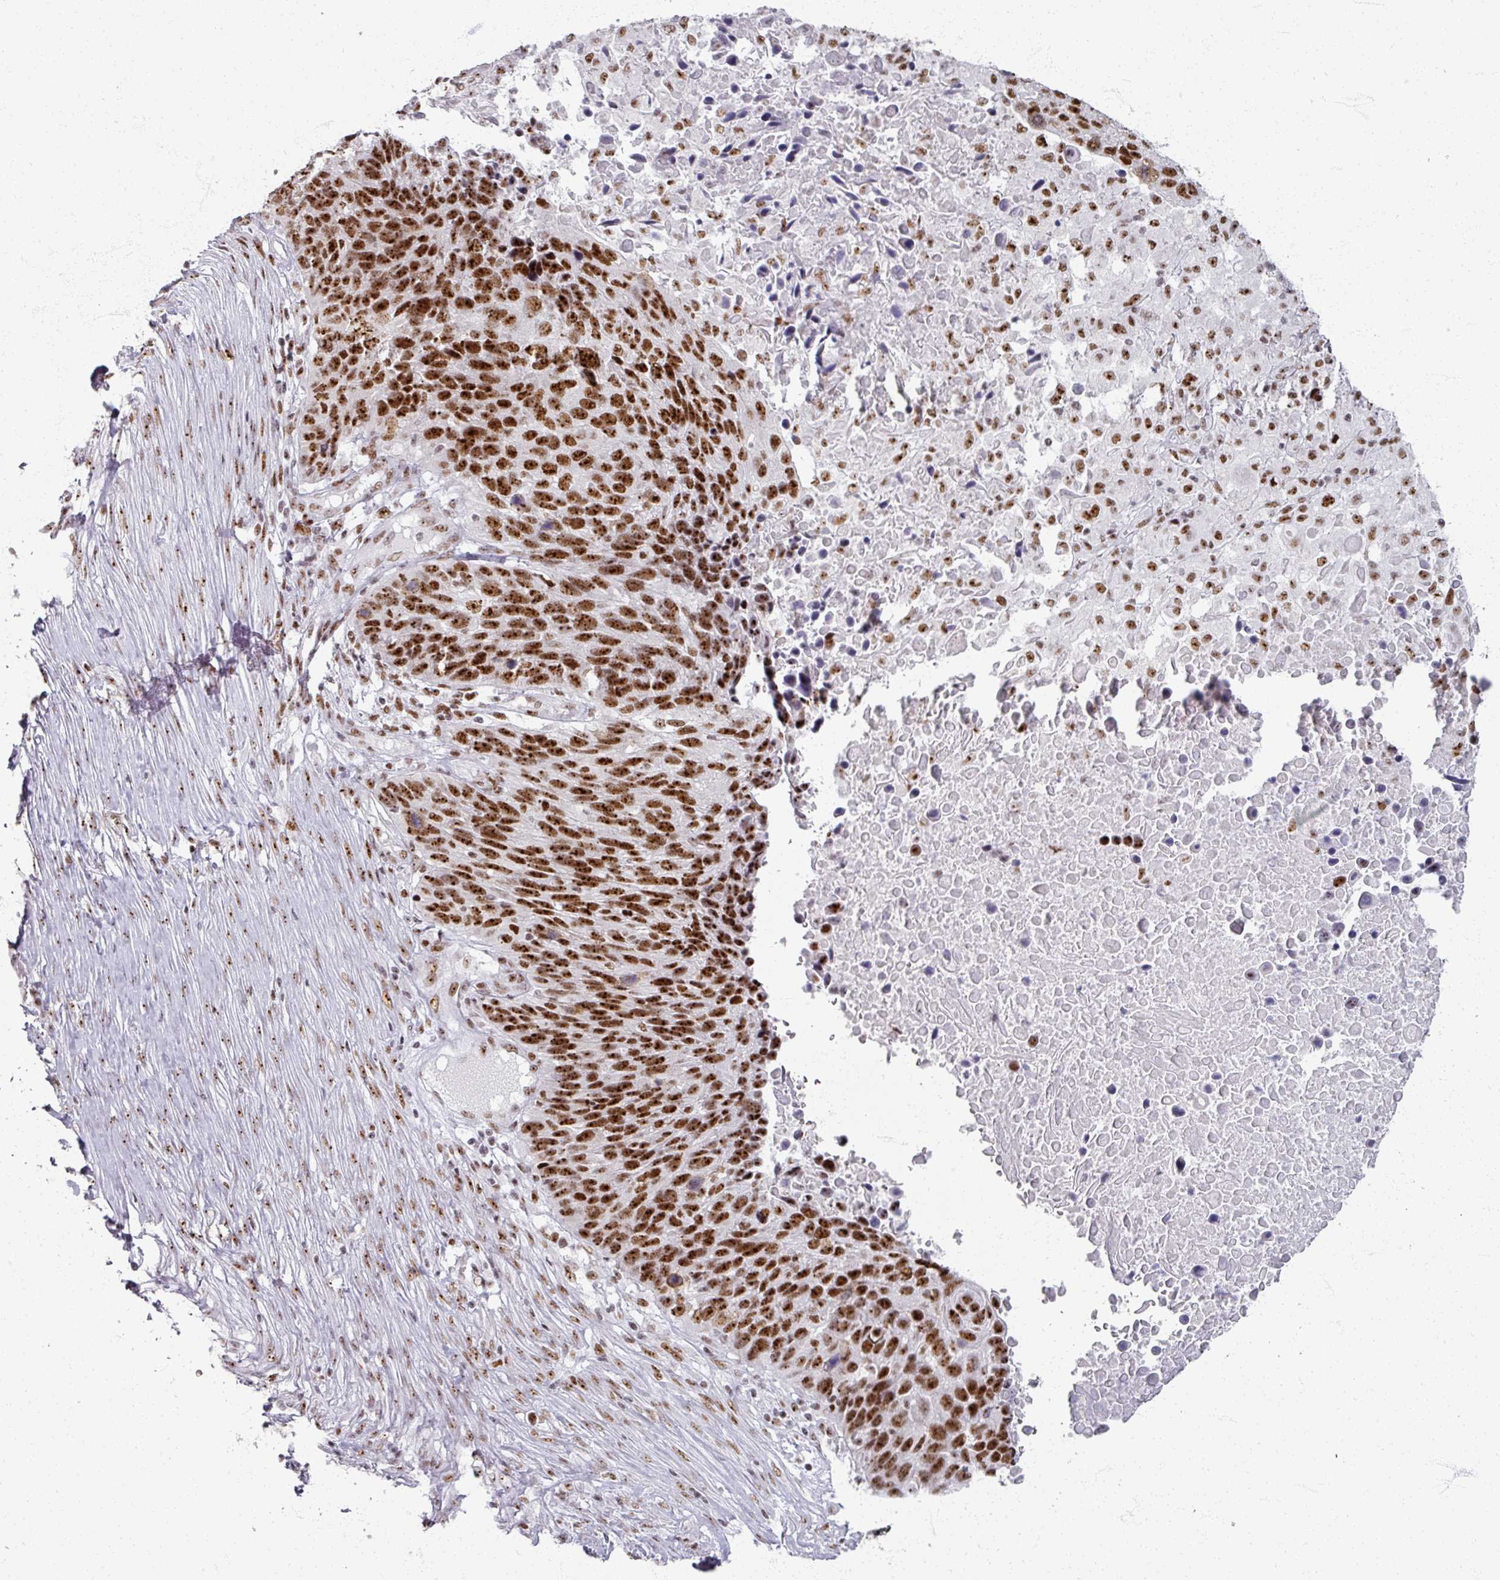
{"staining": {"intensity": "strong", "quantity": ">75%", "location": "nuclear"}, "tissue": "lung cancer", "cell_type": "Tumor cells", "image_type": "cancer", "snomed": [{"axis": "morphology", "description": "Normal tissue, NOS"}, {"axis": "morphology", "description": "Squamous cell carcinoma, NOS"}, {"axis": "topography", "description": "Lymph node"}, {"axis": "topography", "description": "Lung"}], "caption": "Immunohistochemical staining of lung cancer exhibits high levels of strong nuclear protein staining in approximately >75% of tumor cells.", "gene": "ADAR", "patient": {"sex": "male", "age": 66}}